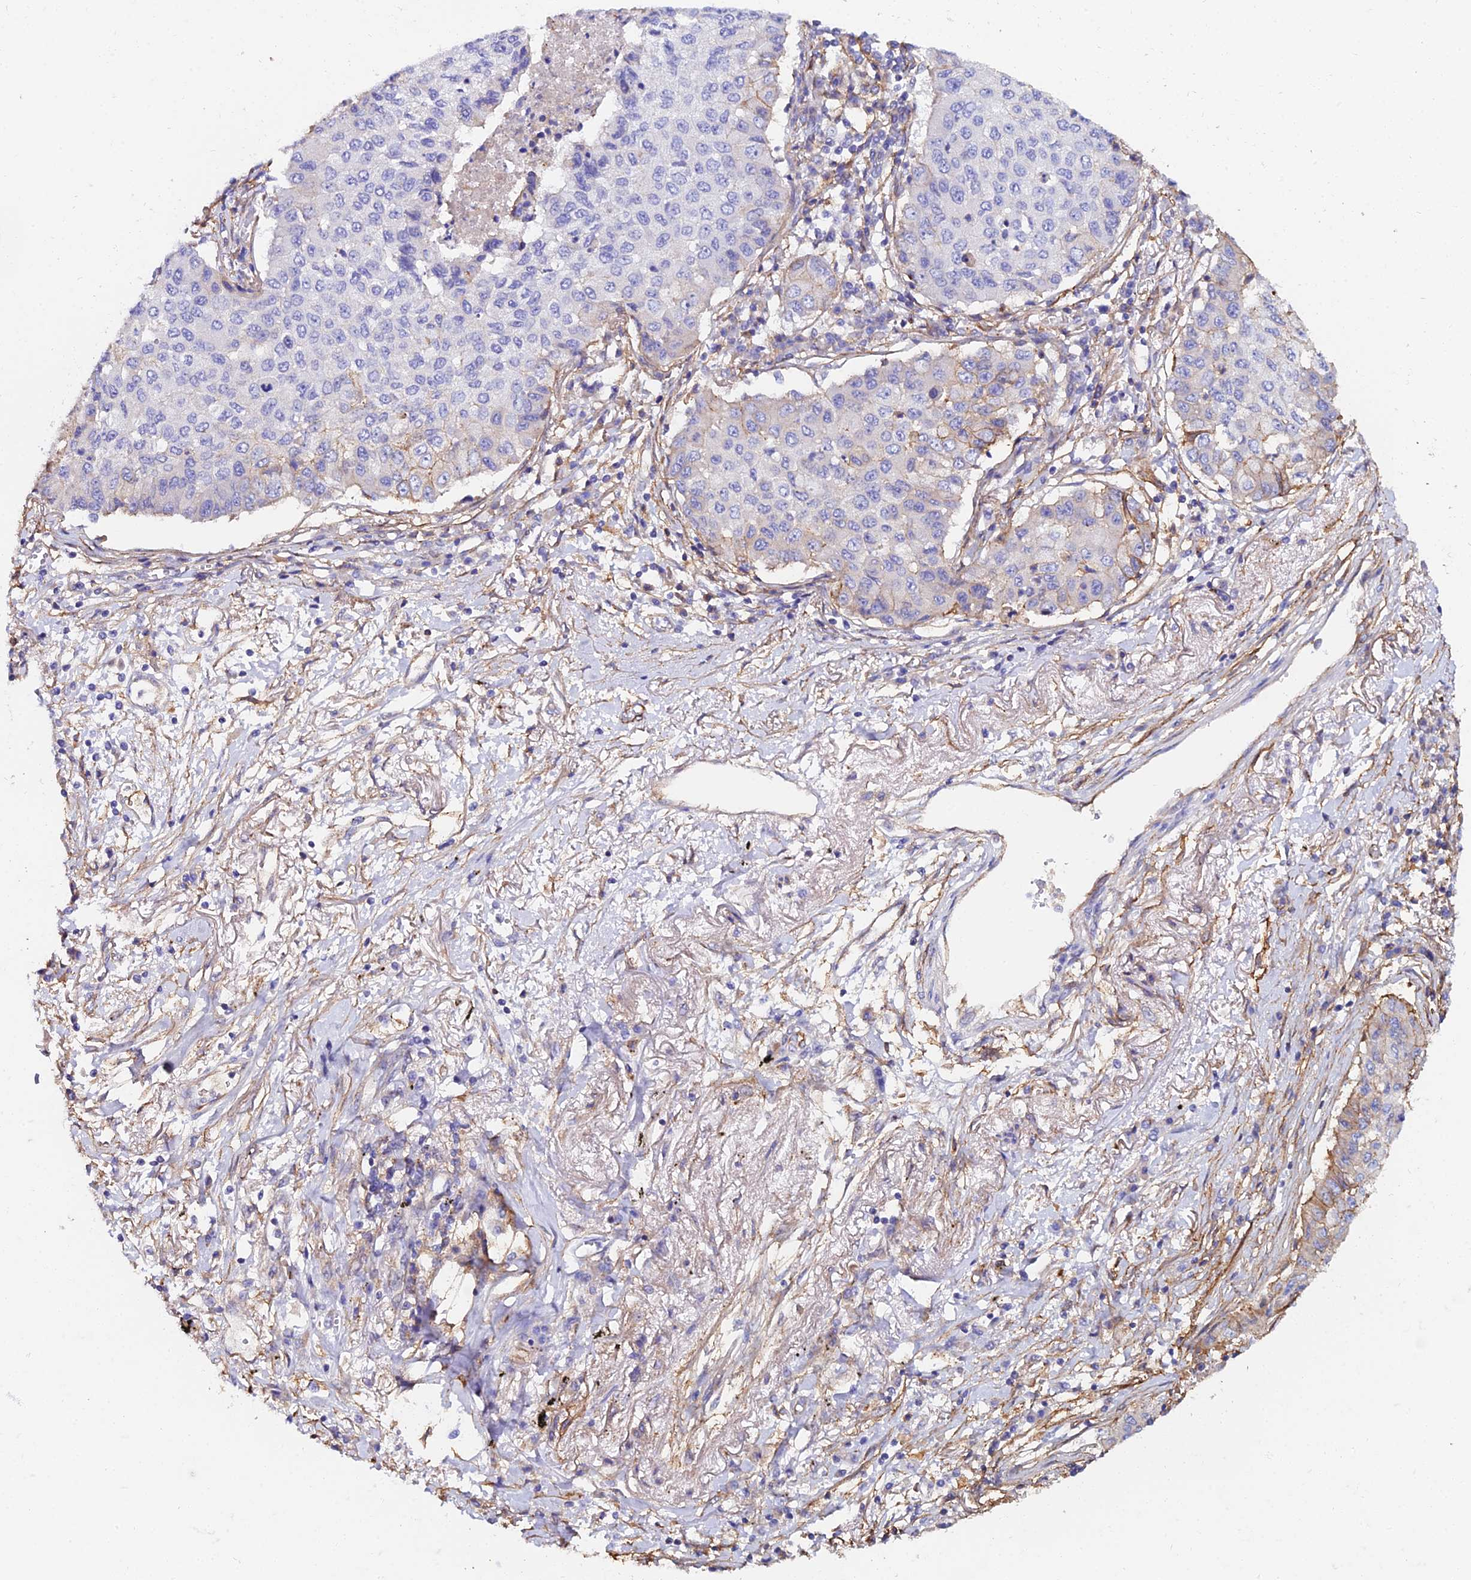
{"staining": {"intensity": "negative", "quantity": "none", "location": "none"}, "tissue": "lung cancer", "cell_type": "Tumor cells", "image_type": "cancer", "snomed": [{"axis": "morphology", "description": "Squamous cell carcinoma, NOS"}, {"axis": "topography", "description": "Lung"}], "caption": "High power microscopy image of an IHC image of squamous cell carcinoma (lung), revealing no significant expression in tumor cells.", "gene": "C6", "patient": {"sex": "male", "age": 74}}